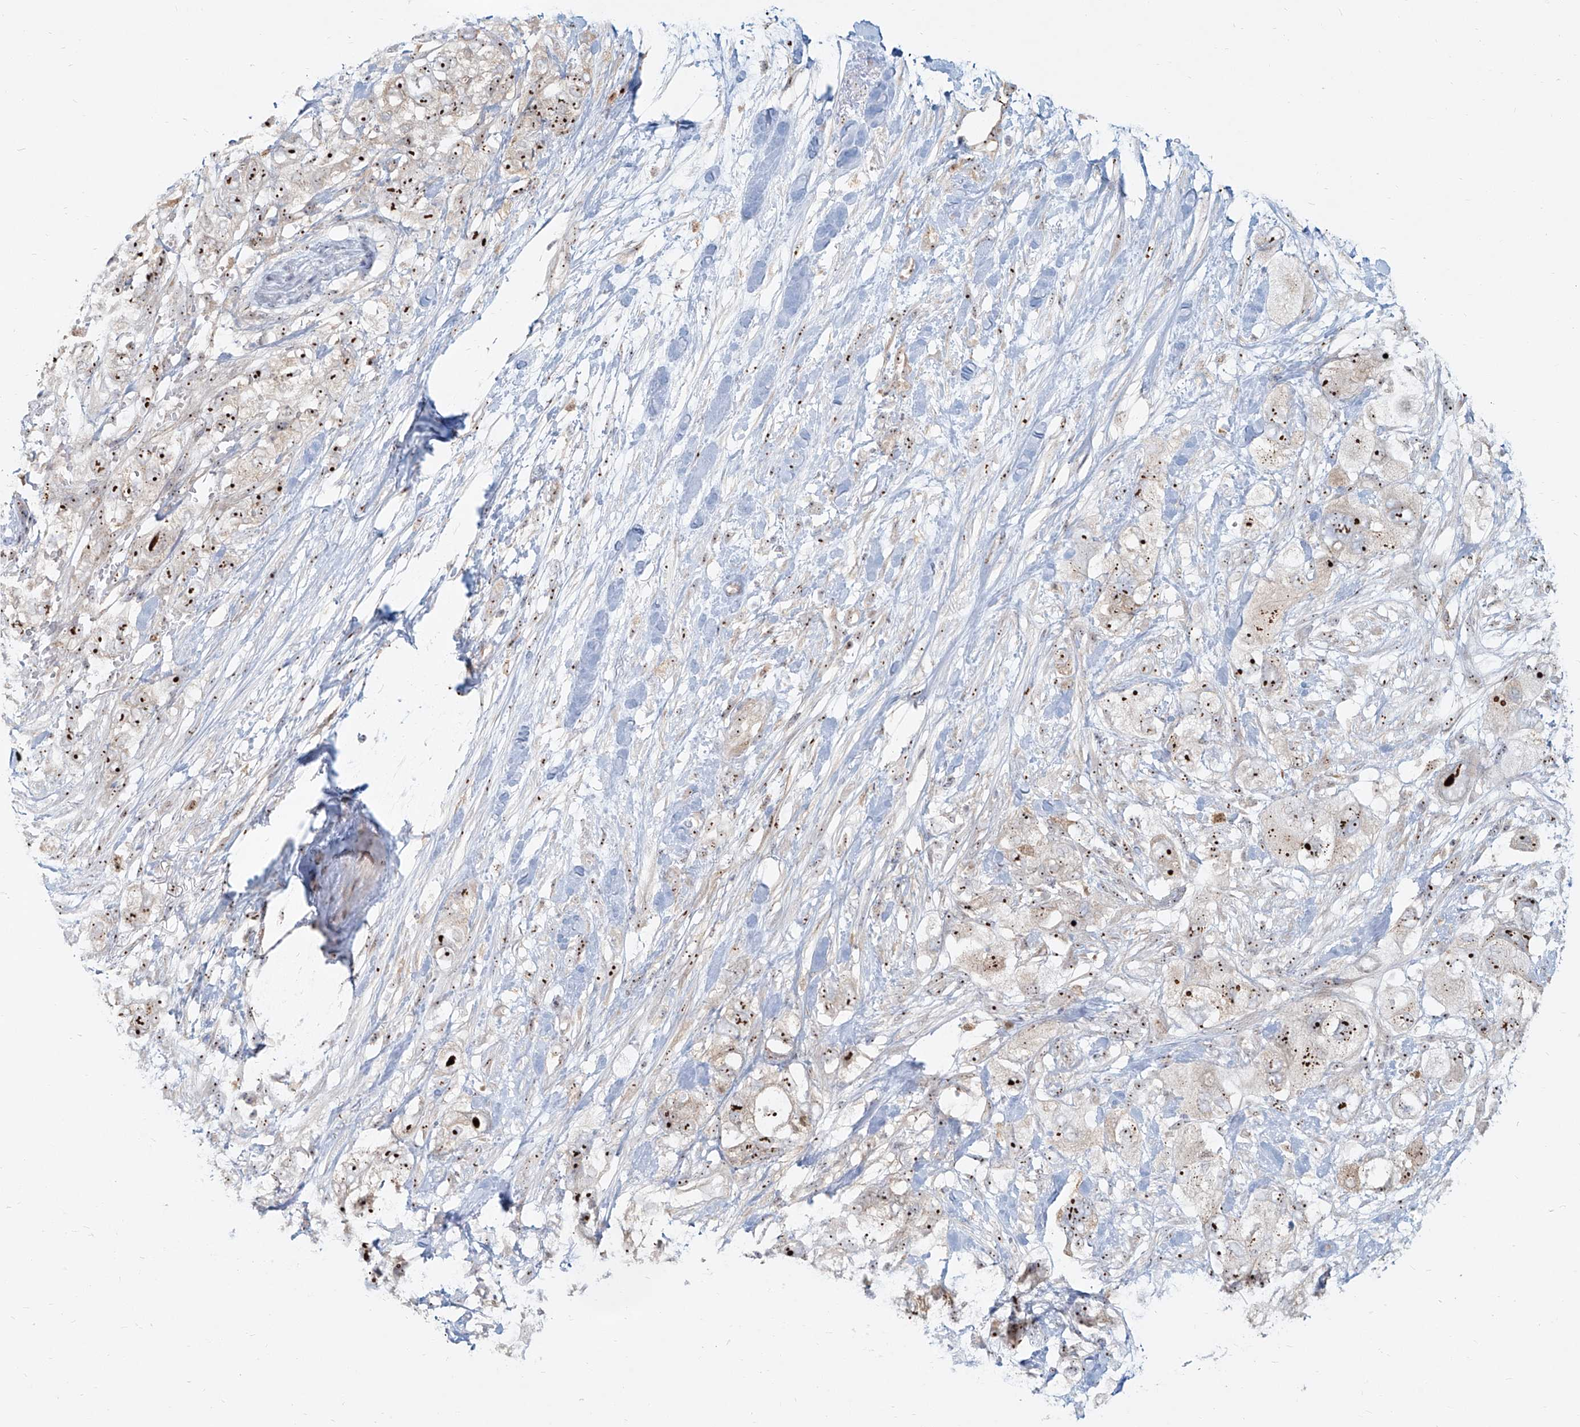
{"staining": {"intensity": "strong", "quantity": ">75%", "location": "nuclear"}, "tissue": "pancreatic cancer", "cell_type": "Tumor cells", "image_type": "cancer", "snomed": [{"axis": "morphology", "description": "Adenocarcinoma, NOS"}, {"axis": "topography", "description": "Pancreas"}], "caption": "Human pancreatic adenocarcinoma stained with a protein marker exhibits strong staining in tumor cells.", "gene": "BYSL", "patient": {"sex": "female", "age": 73}}